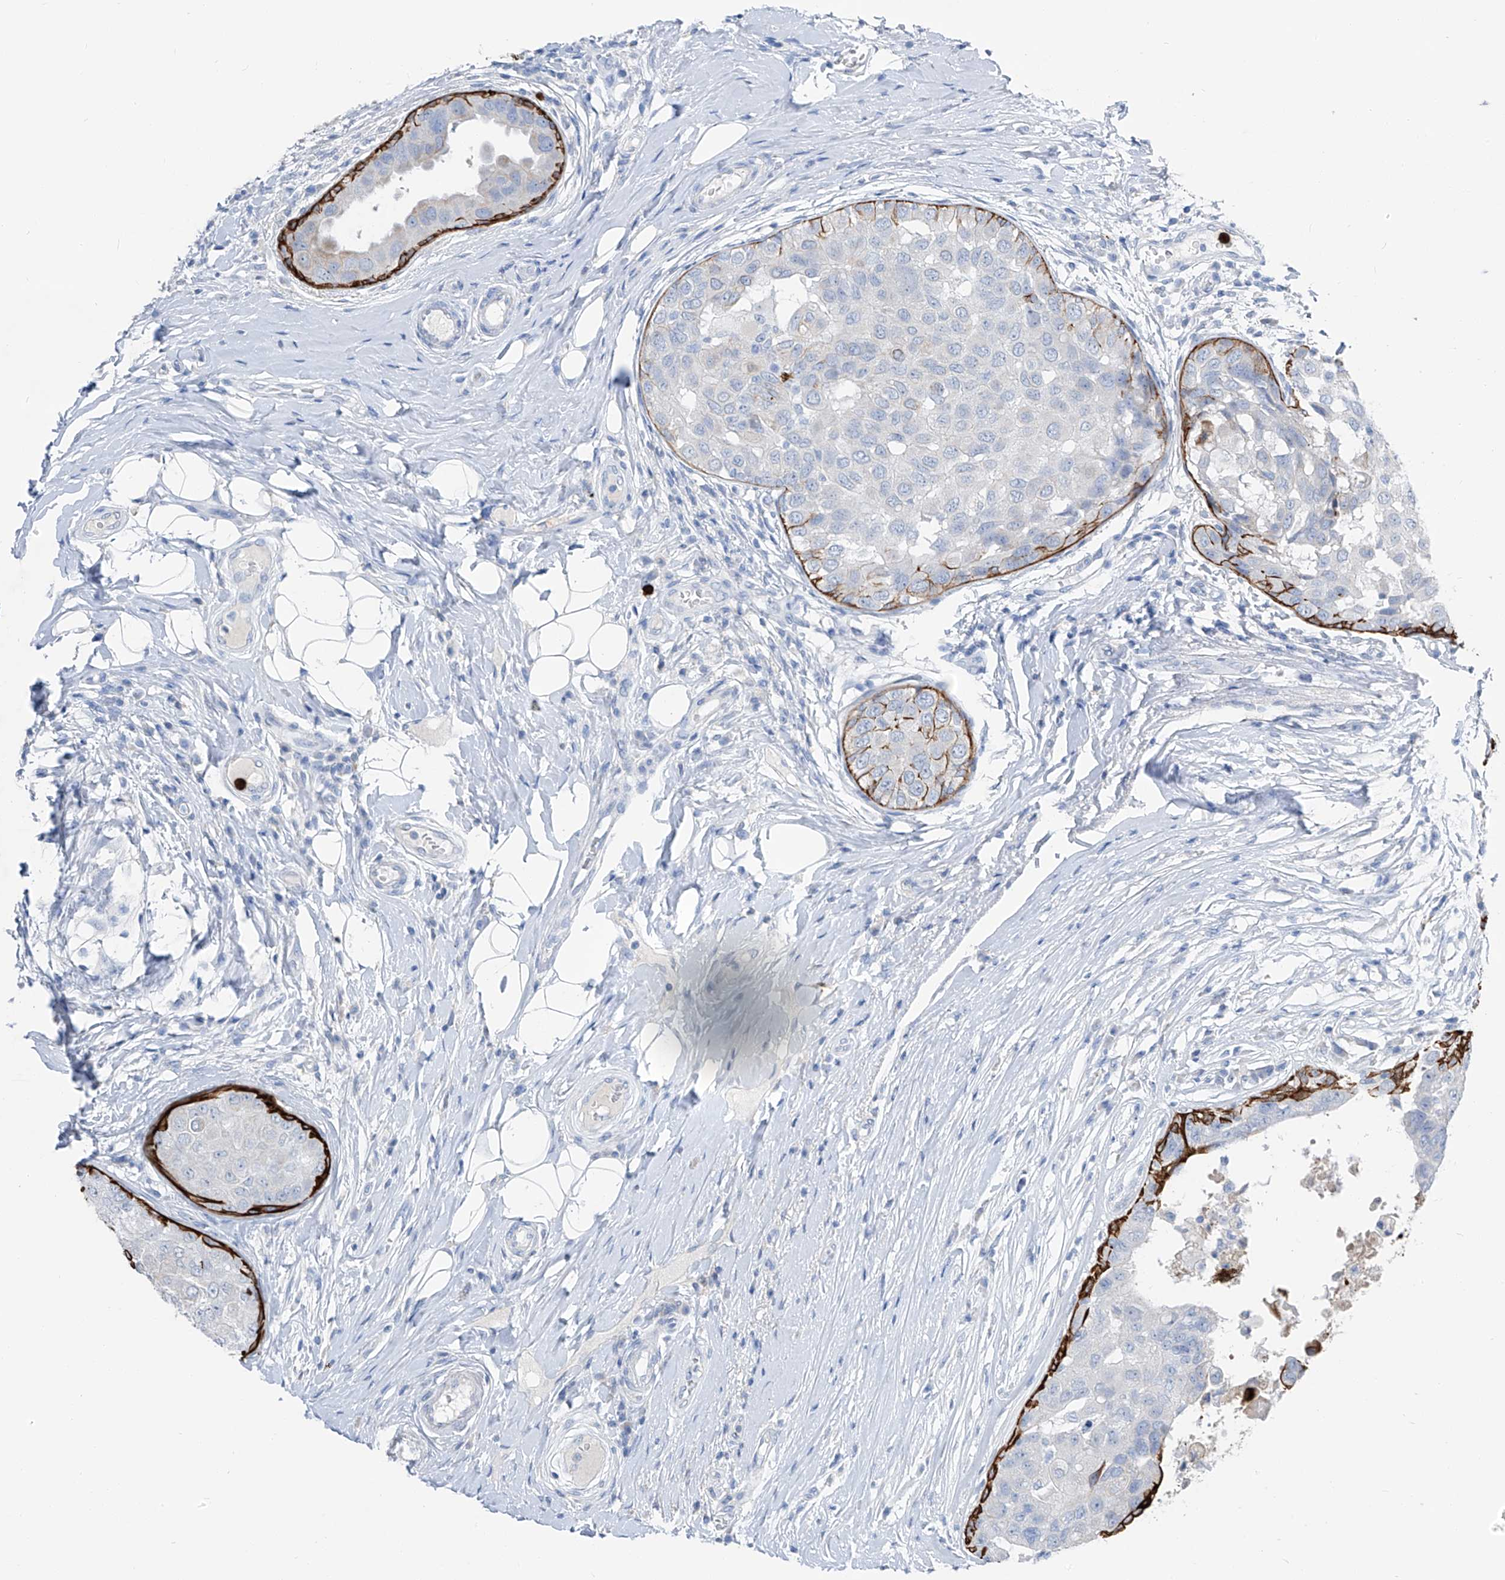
{"staining": {"intensity": "negative", "quantity": "none", "location": "none"}, "tissue": "breast cancer", "cell_type": "Tumor cells", "image_type": "cancer", "snomed": [{"axis": "morphology", "description": "Duct carcinoma"}, {"axis": "topography", "description": "Breast"}], "caption": "A micrograph of human breast cancer is negative for staining in tumor cells. (Brightfield microscopy of DAB IHC at high magnification).", "gene": "FRS3", "patient": {"sex": "female", "age": 27}}